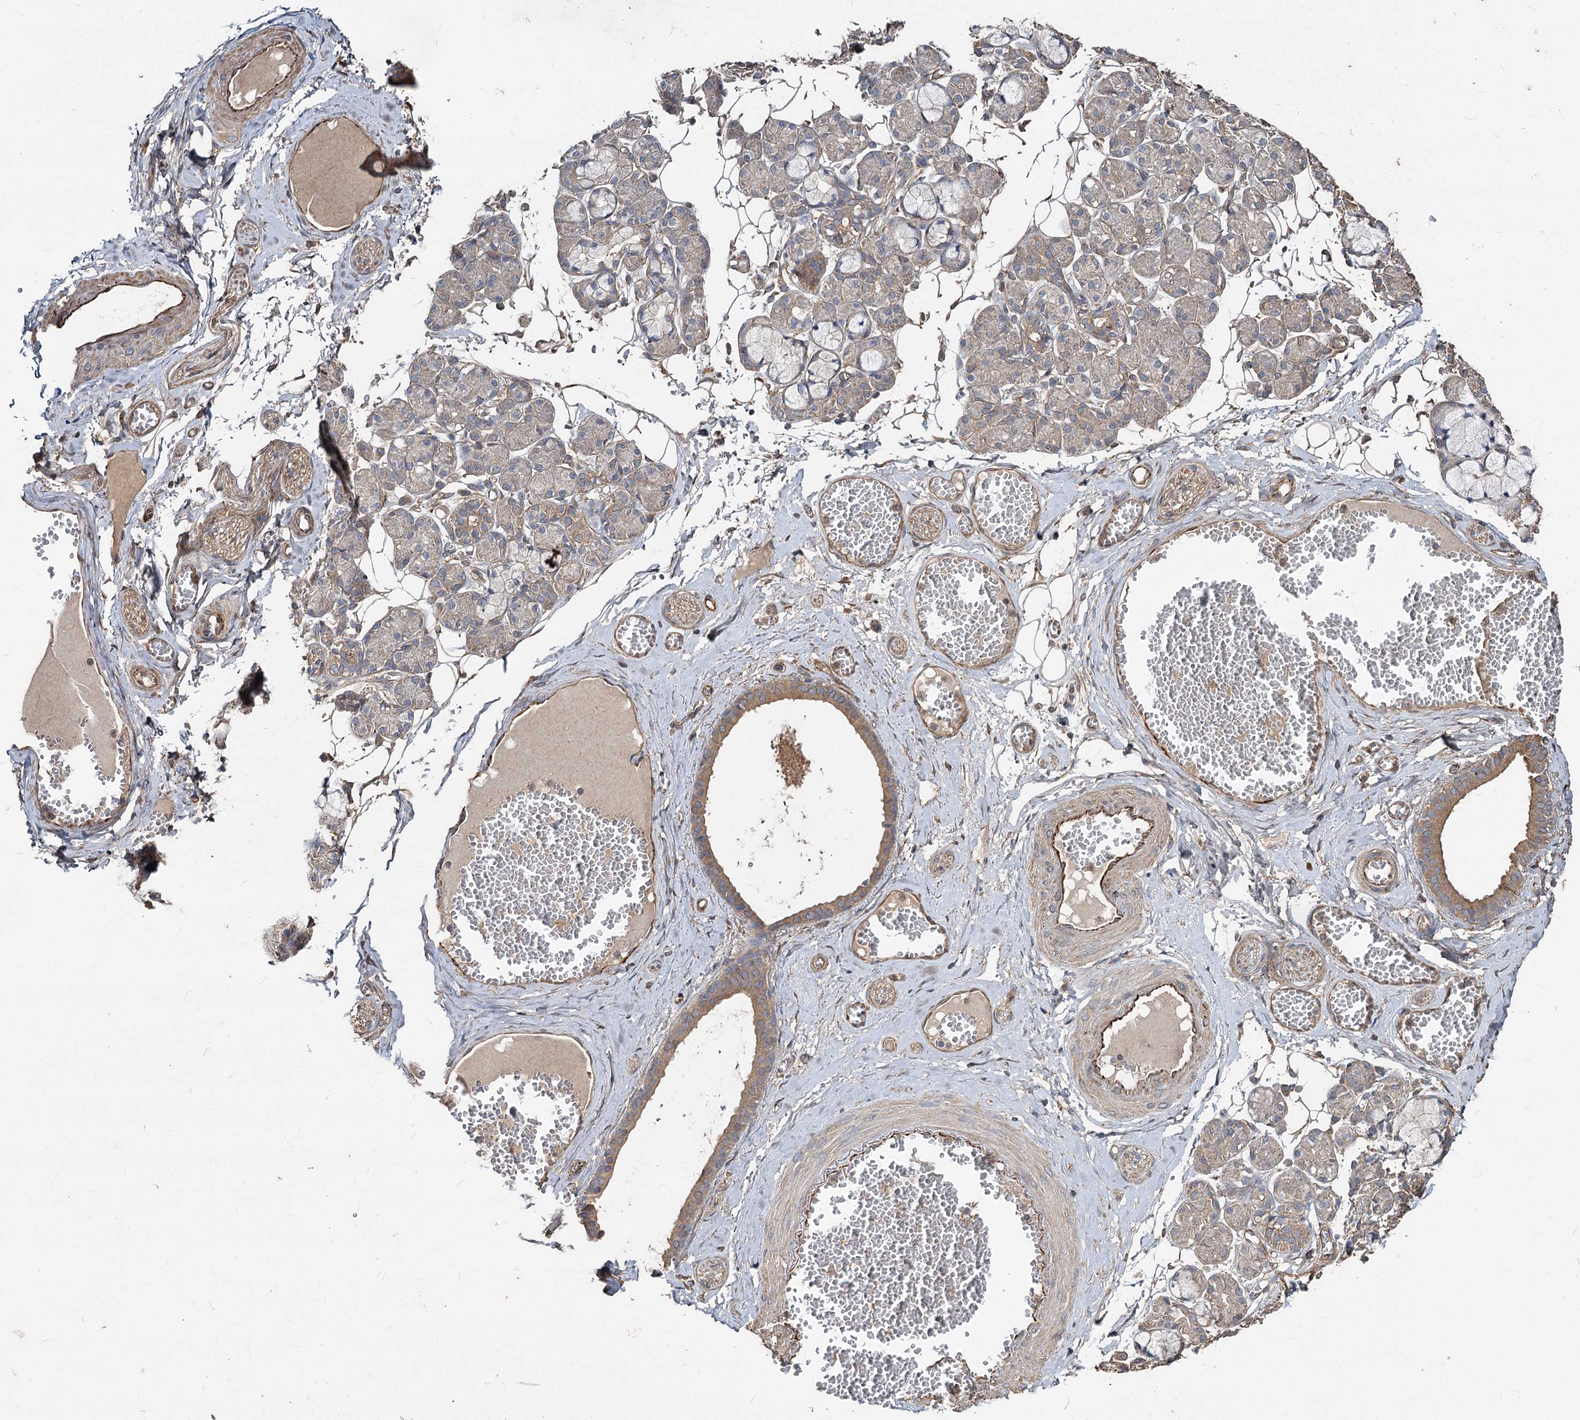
{"staining": {"intensity": "moderate", "quantity": "<25%", "location": "cytoplasmic/membranous"}, "tissue": "salivary gland", "cell_type": "Glandular cells", "image_type": "normal", "snomed": [{"axis": "morphology", "description": "Normal tissue, NOS"}, {"axis": "topography", "description": "Salivary gland"}], "caption": "Immunohistochemistry (IHC) micrograph of benign salivary gland stained for a protein (brown), which displays low levels of moderate cytoplasmic/membranous staining in approximately <25% of glandular cells.", "gene": "SPART", "patient": {"sex": "male", "age": 63}}